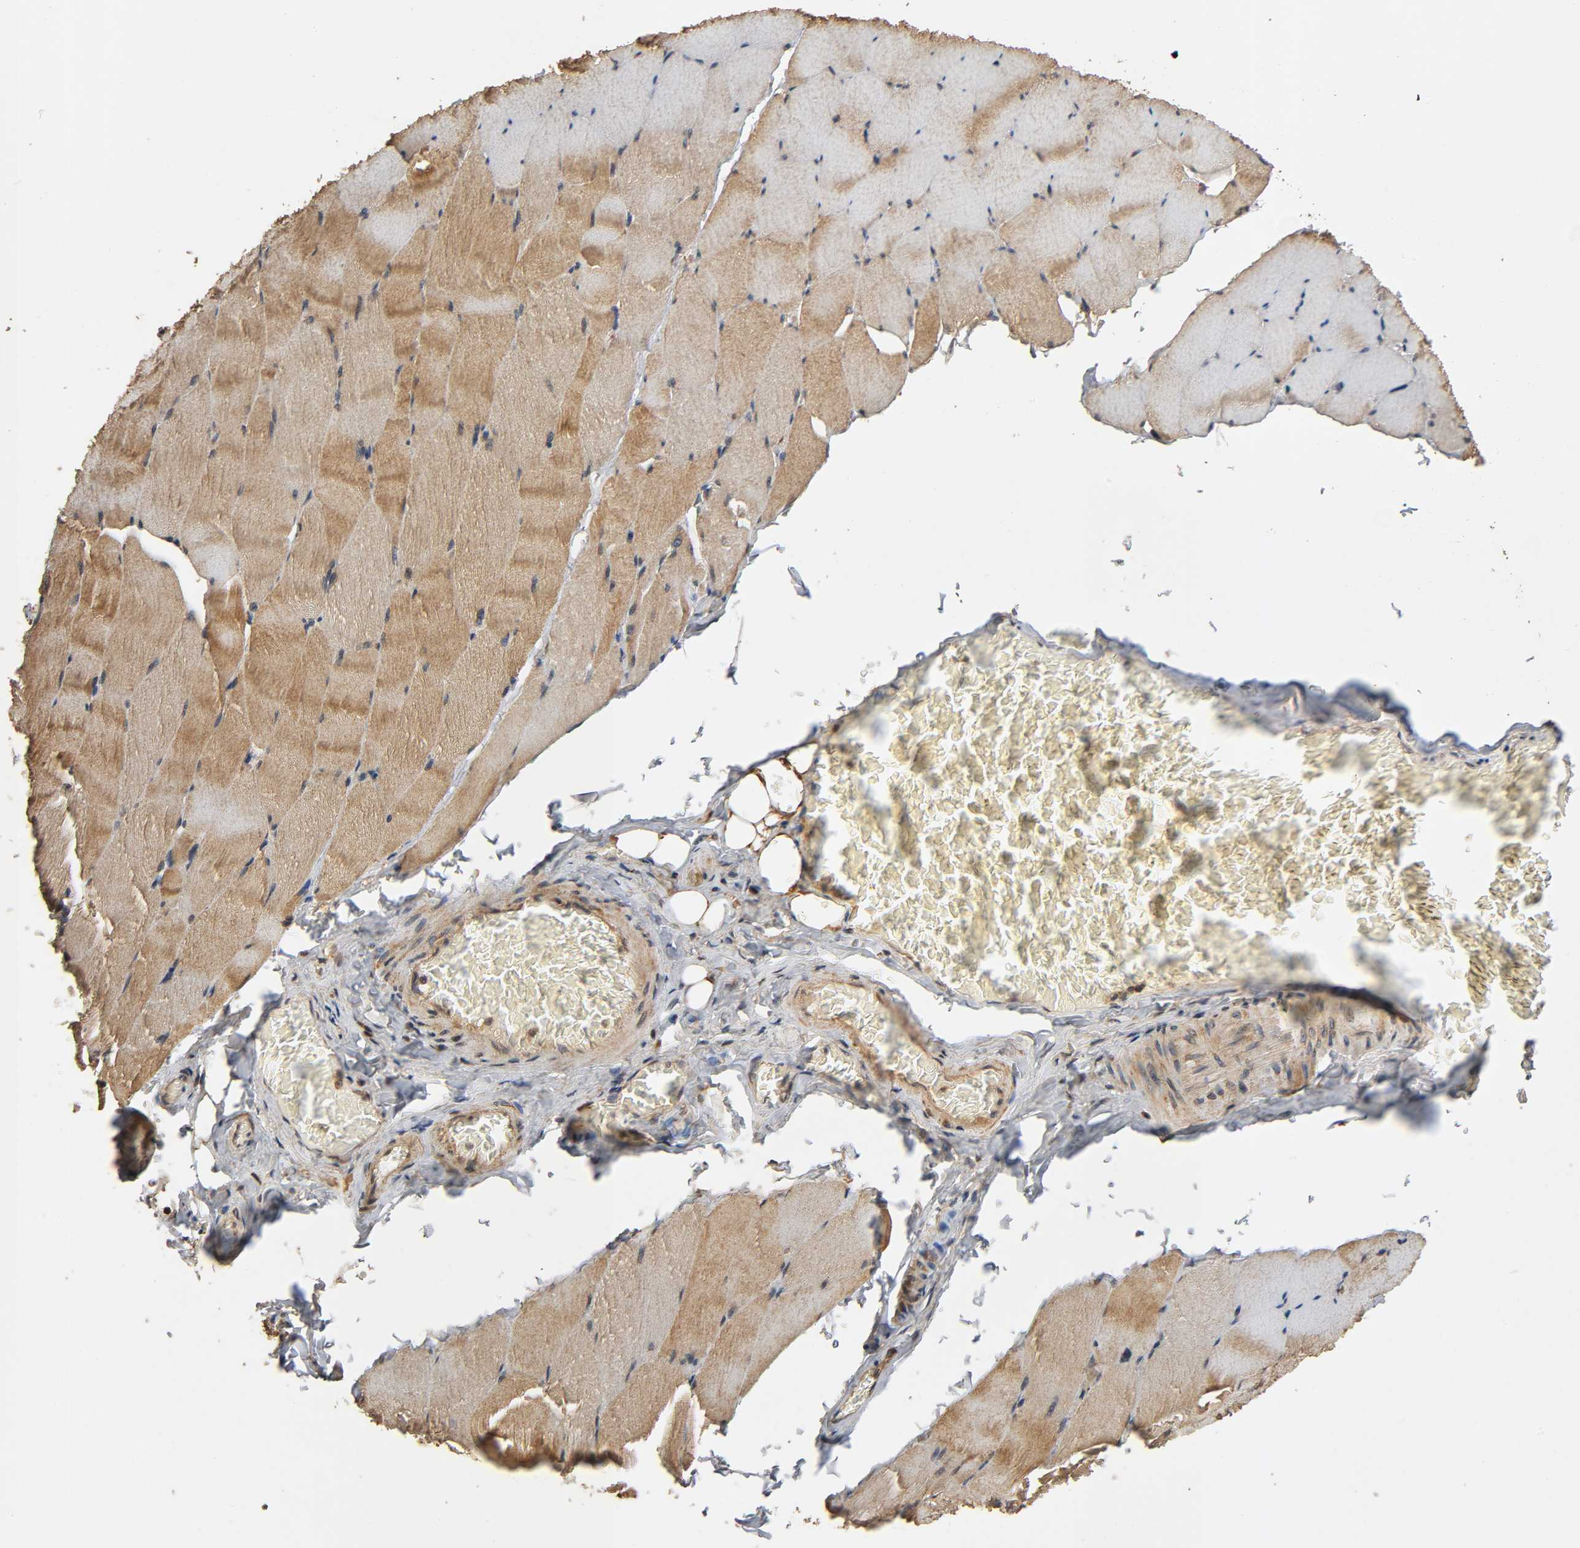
{"staining": {"intensity": "moderate", "quantity": ">75%", "location": "cytoplasmic/membranous"}, "tissue": "skeletal muscle", "cell_type": "Myocytes", "image_type": "normal", "snomed": [{"axis": "morphology", "description": "Normal tissue, NOS"}, {"axis": "topography", "description": "Skeletal muscle"}], "caption": "Myocytes reveal moderate cytoplasmic/membranous expression in about >75% of cells in unremarkable skeletal muscle. (DAB (3,3'-diaminobenzidine) IHC with brightfield microscopy, high magnification).", "gene": "MAP3K8", "patient": {"sex": "male", "age": 62}}